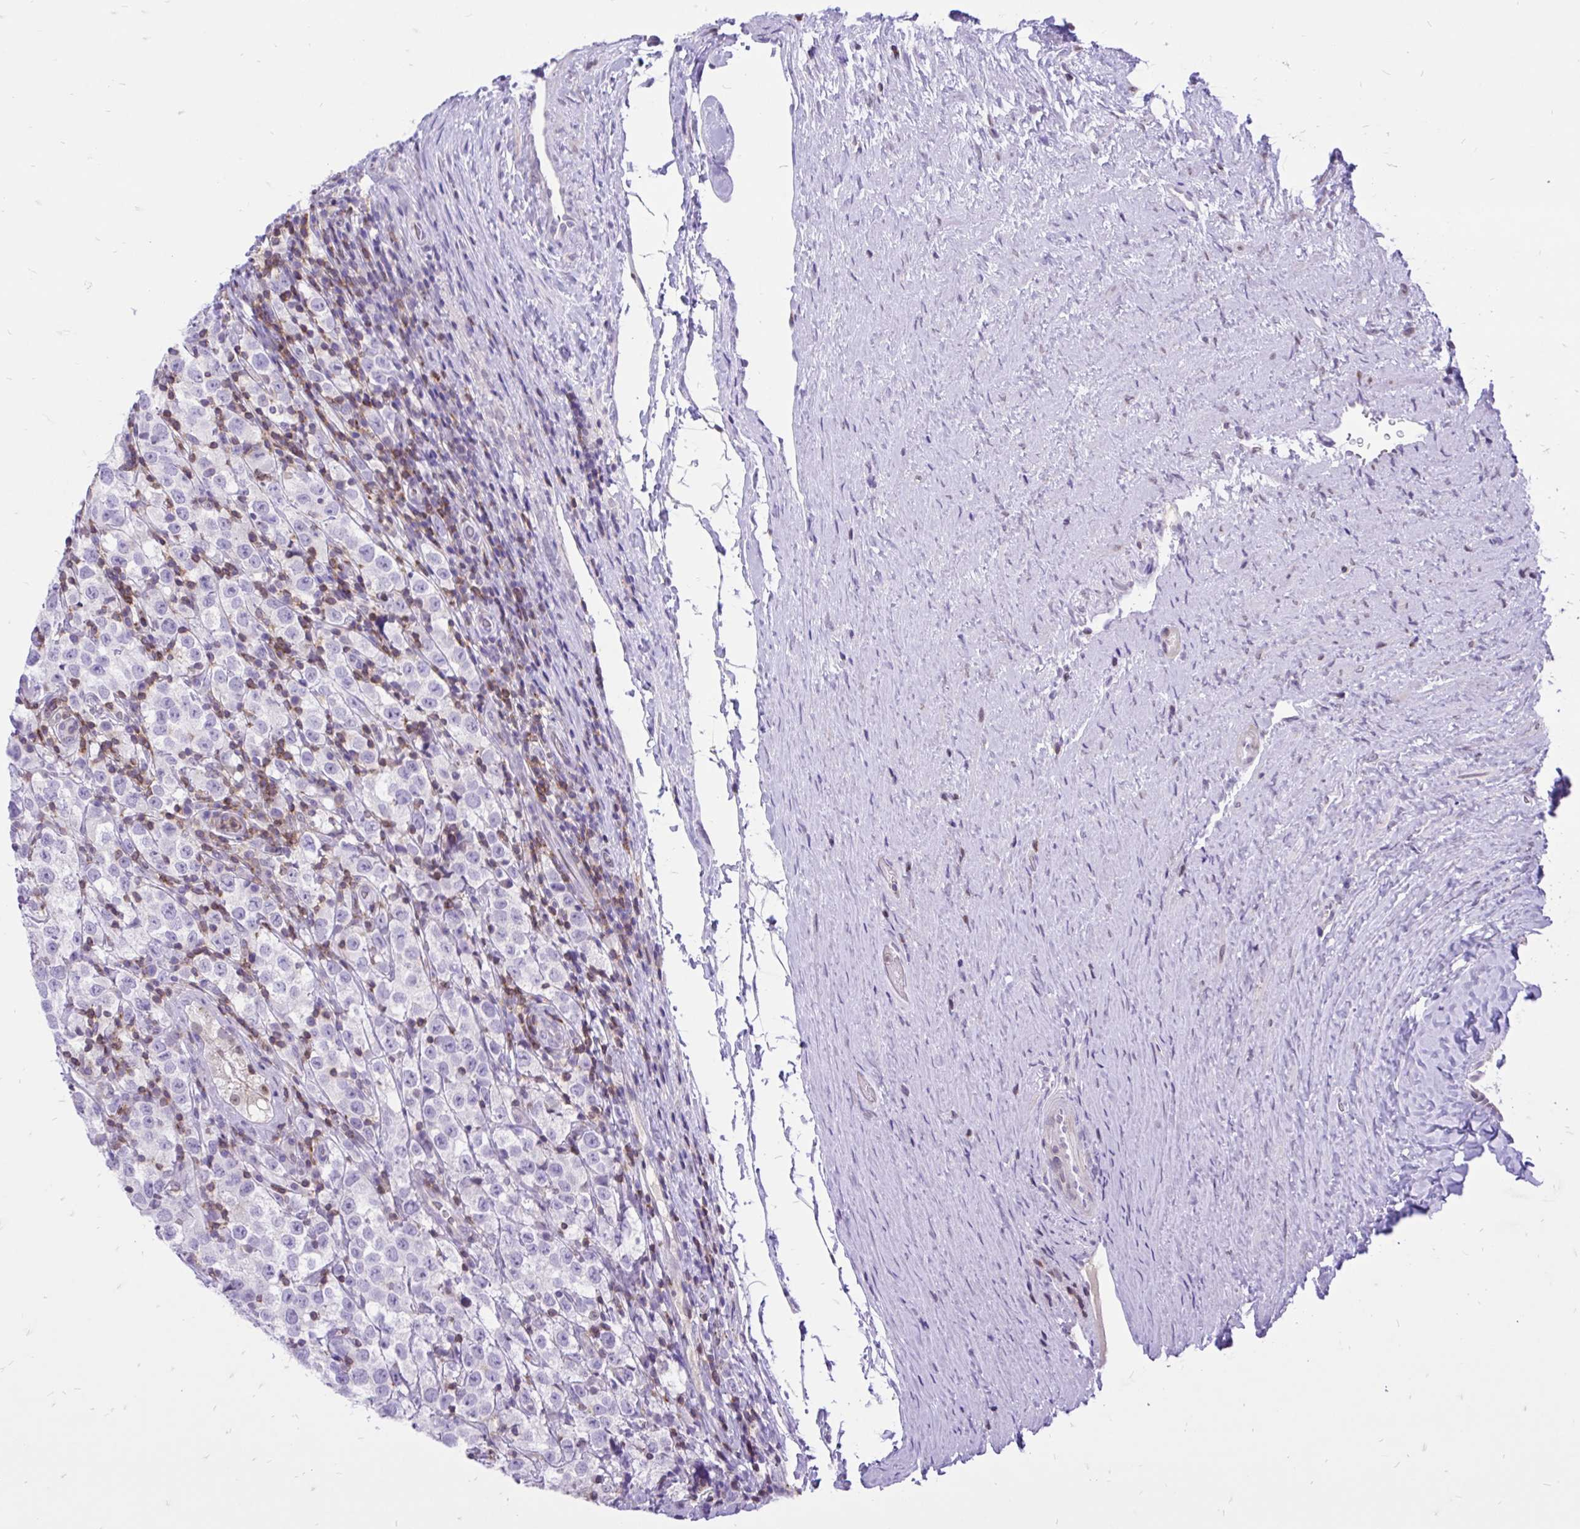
{"staining": {"intensity": "negative", "quantity": "none", "location": "none"}, "tissue": "testis cancer", "cell_type": "Tumor cells", "image_type": "cancer", "snomed": [{"axis": "morphology", "description": "Seminoma, NOS"}, {"axis": "morphology", "description": "Carcinoma, Embryonal, NOS"}, {"axis": "topography", "description": "Testis"}], "caption": "DAB (3,3'-diaminobenzidine) immunohistochemical staining of testis seminoma reveals no significant staining in tumor cells. (DAB (3,3'-diaminobenzidine) immunohistochemistry visualized using brightfield microscopy, high magnification).", "gene": "CXCL8", "patient": {"sex": "male", "age": 41}}